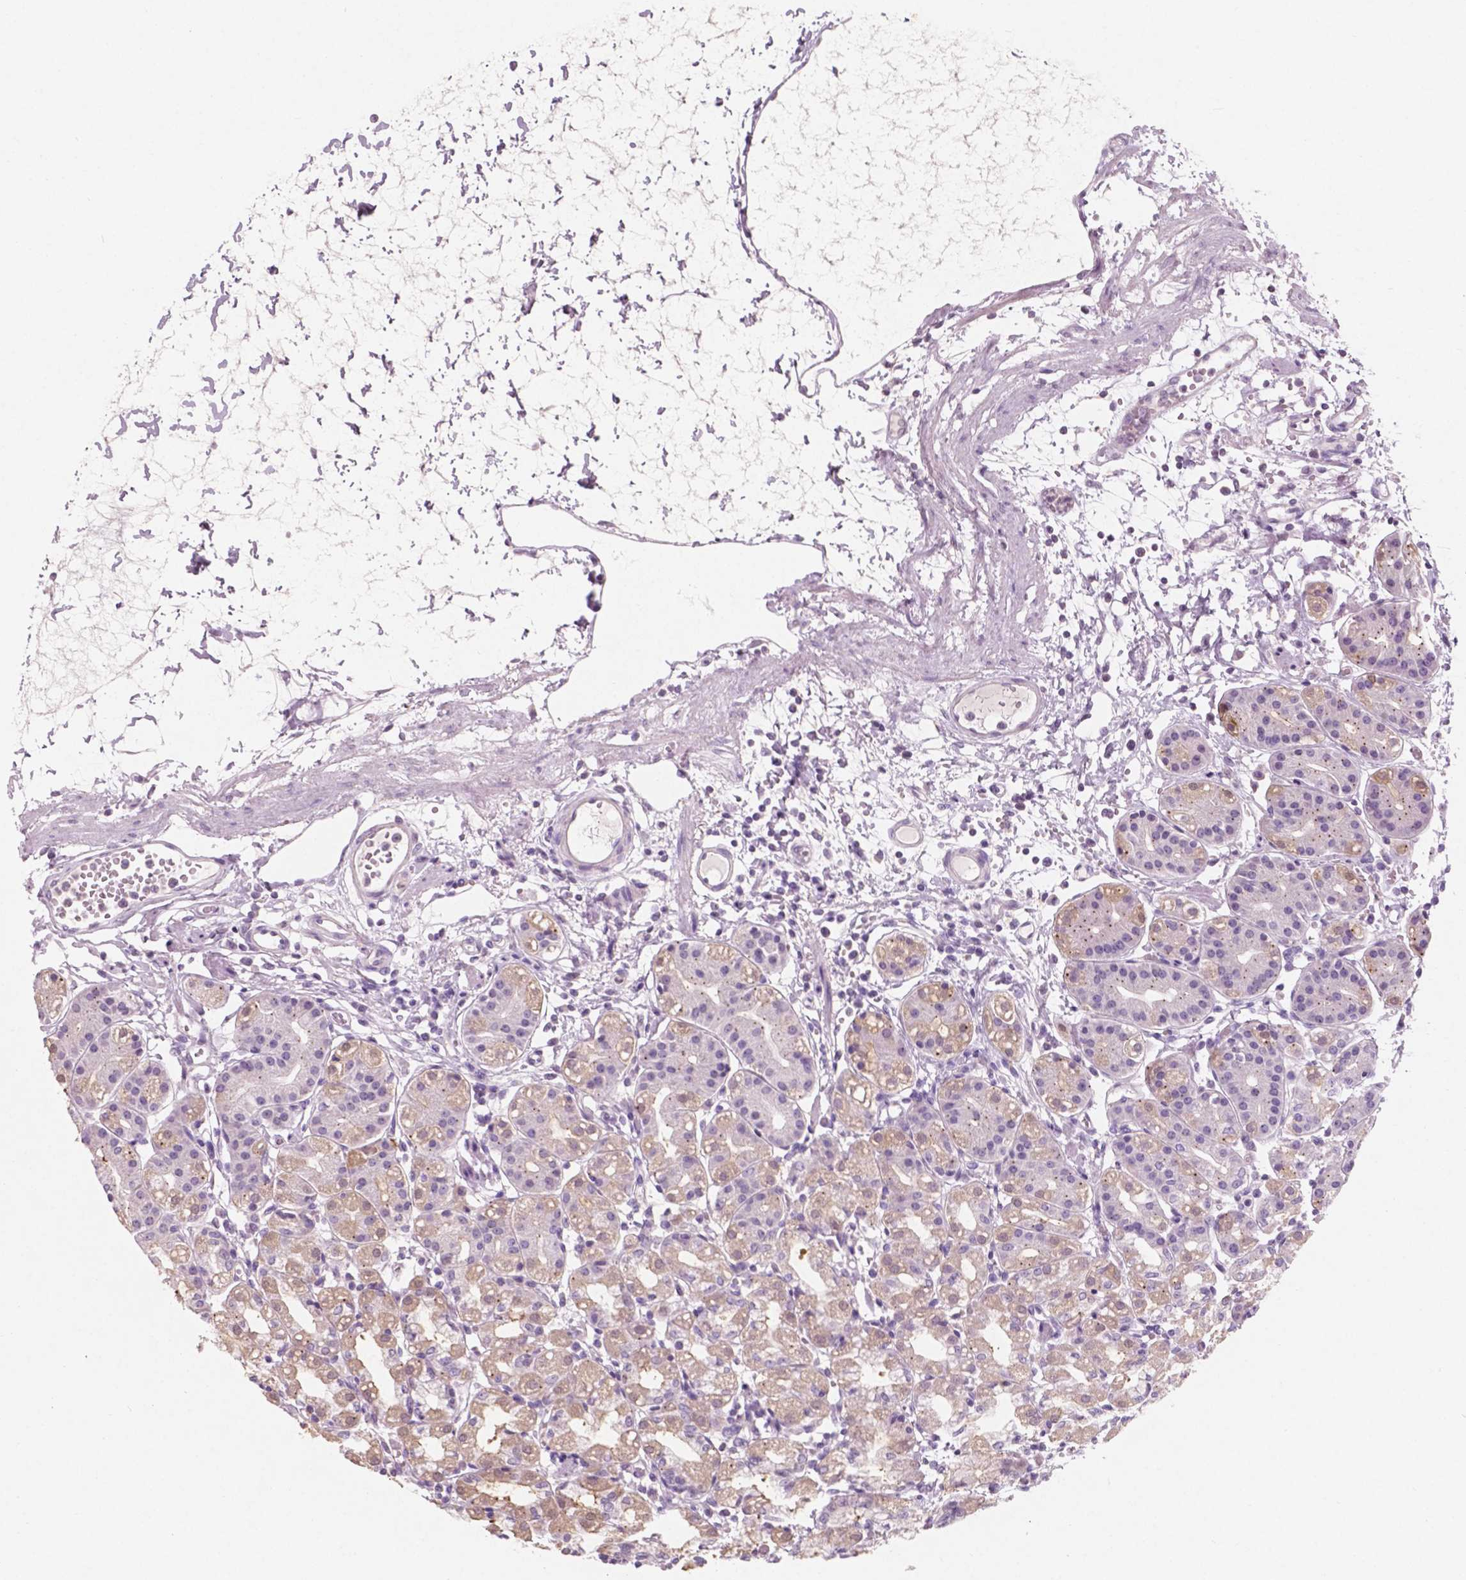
{"staining": {"intensity": "weak", "quantity": "25%-75%", "location": "cytoplasmic/membranous"}, "tissue": "stomach", "cell_type": "Glandular cells", "image_type": "normal", "snomed": [{"axis": "morphology", "description": "Normal tissue, NOS"}, {"axis": "topography", "description": "Skeletal muscle"}, {"axis": "topography", "description": "Stomach"}], "caption": "Glandular cells show low levels of weak cytoplasmic/membranous staining in approximately 25%-75% of cells in unremarkable stomach.", "gene": "AWAT1", "patient": {"sex": "female", "age": 57}}